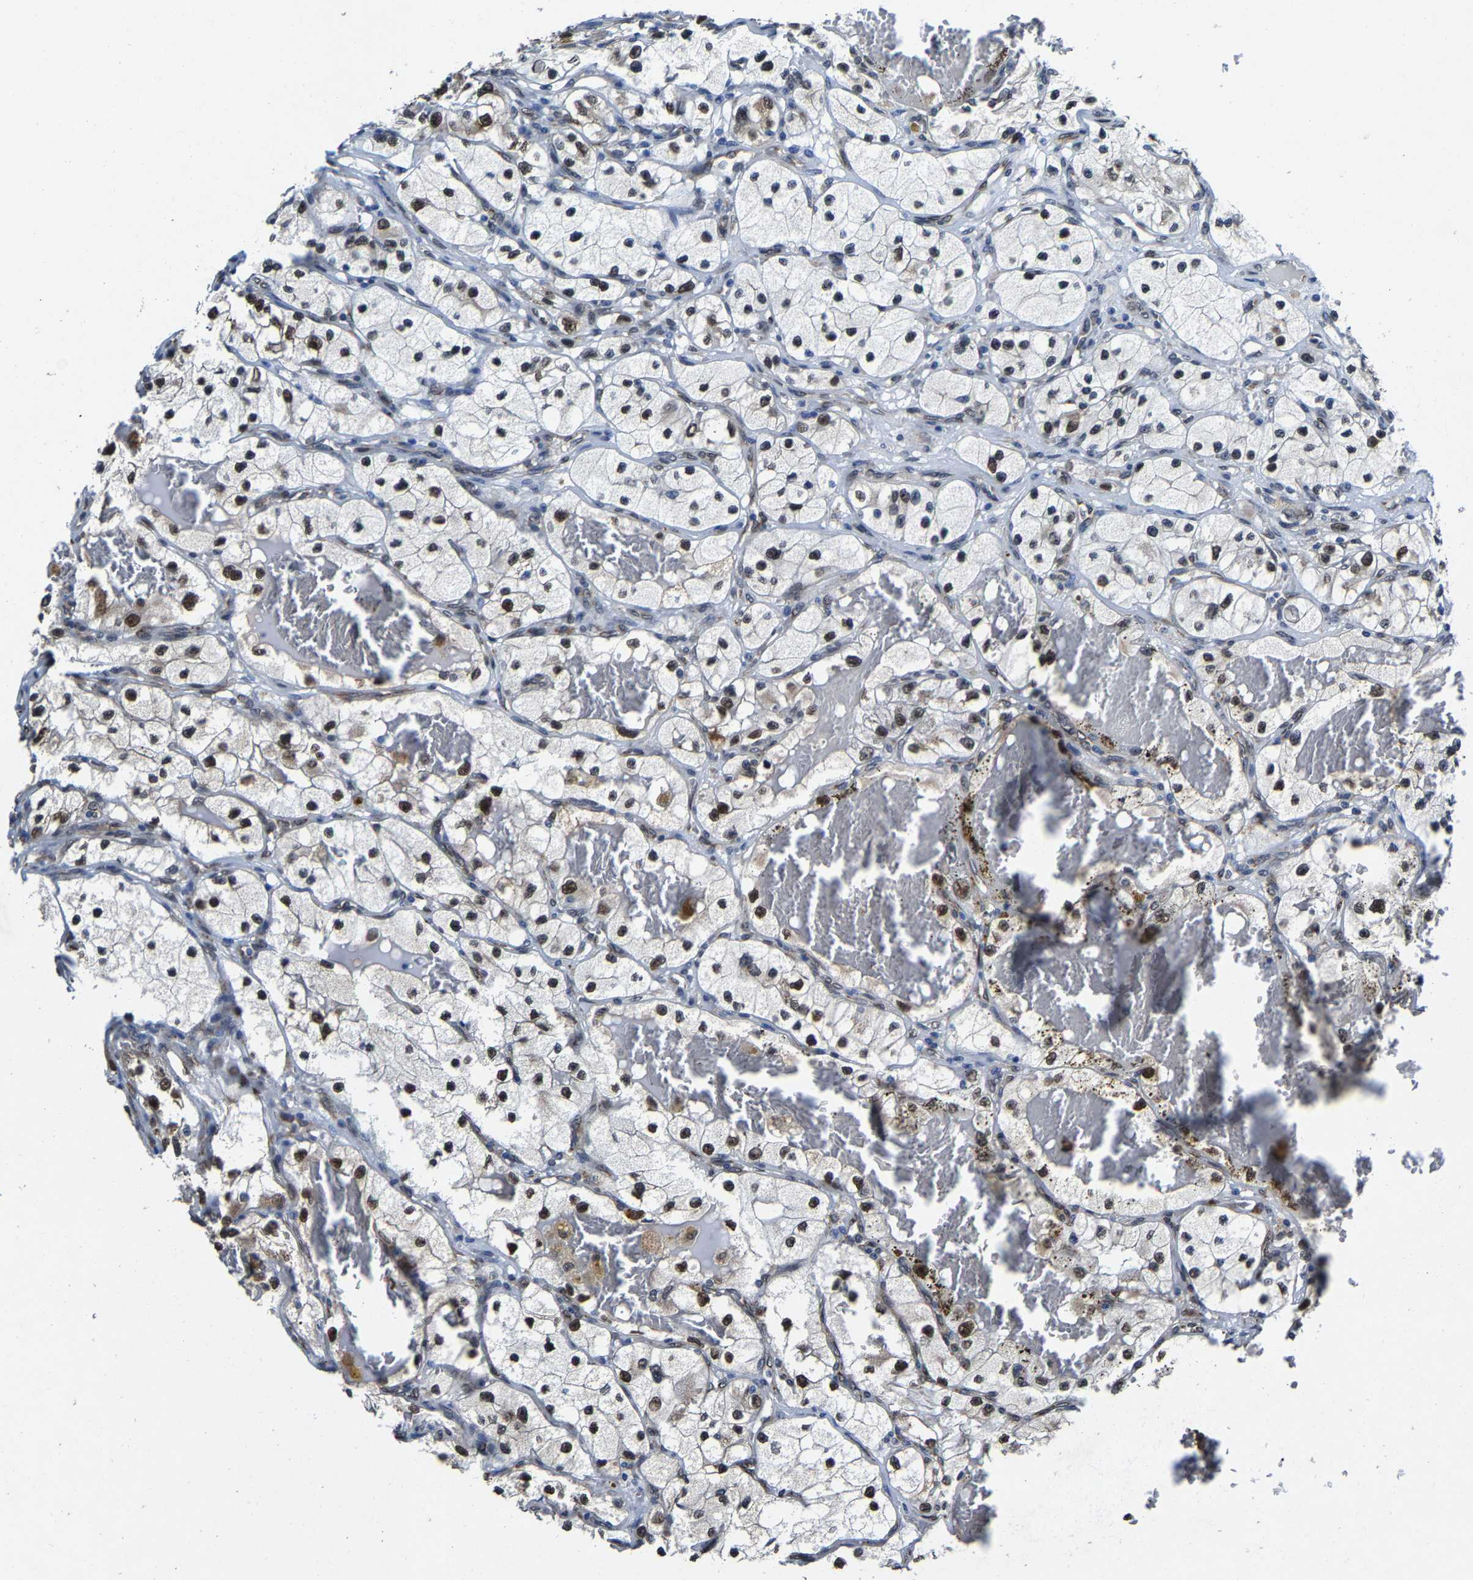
{"staining": {"intensity": "strong", "quantity": "25%-75%", "location": "cytoplasmic/membranous,nuclear"}, "tissue": "renal cancer", "cell_type": "Tumor cells", "image_type": "cancer", "snomed": [{"axis": "morphology", "description": "Adenocarcinoma, NOS"}, {"axis": "topography", "description": "Kidney"}], "caption": "IHC of human renal cancer (adenocarcinoma) displays high levels of strong cytoplasmic/membranous and nuclear staining in approximately 25%-75% of tumor cells.", "gene": "METTL1", "patient": {"sex": "female", "age": 57}}